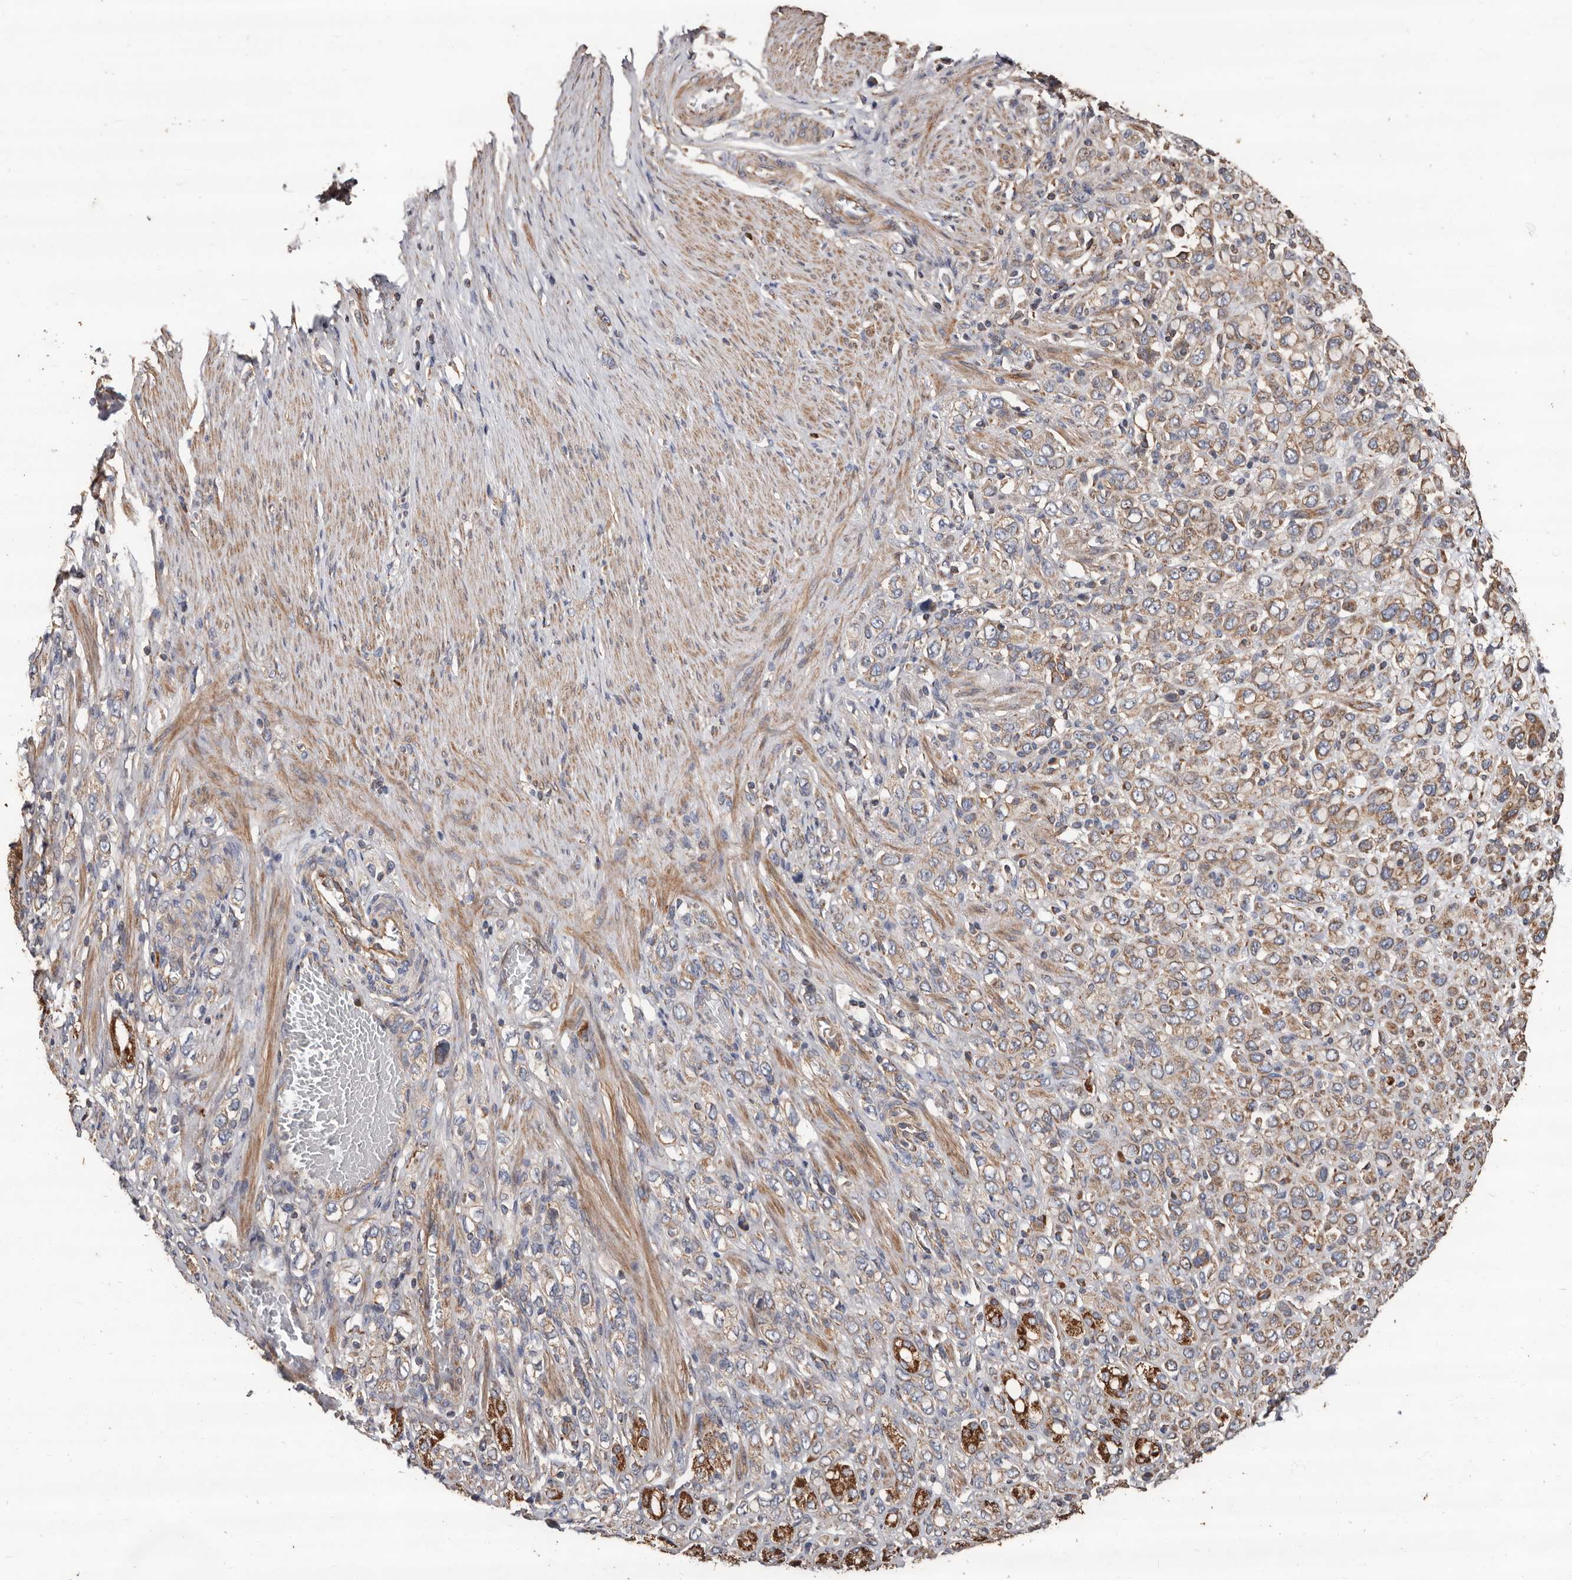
{"staining": {"intensity": "weak", "quantity": ">75%", "location": "cytoplasmic/membranous"}, "tissue": "stomach cancer", "cell_type": "Tumor cells", "image_type": "cancer", "snomed": [{"axis": "morphology", "description": "Adenocarcinoma, NOS"}, {"axis": "topography", "description": "Stomach"}], "caption": "IHC image of neoplastic tissue: stomach cancer (adenocarcinoma) stained using immunohistochemistry demonstrates low levels of weak protein expression localized specifically in the cytoplasmic/membranous of tumor cells, appearing as a cytoplasmic/membranous brown color.", "gene": "OSGIN2", "patient": {"sex": "female", "age": 65}}